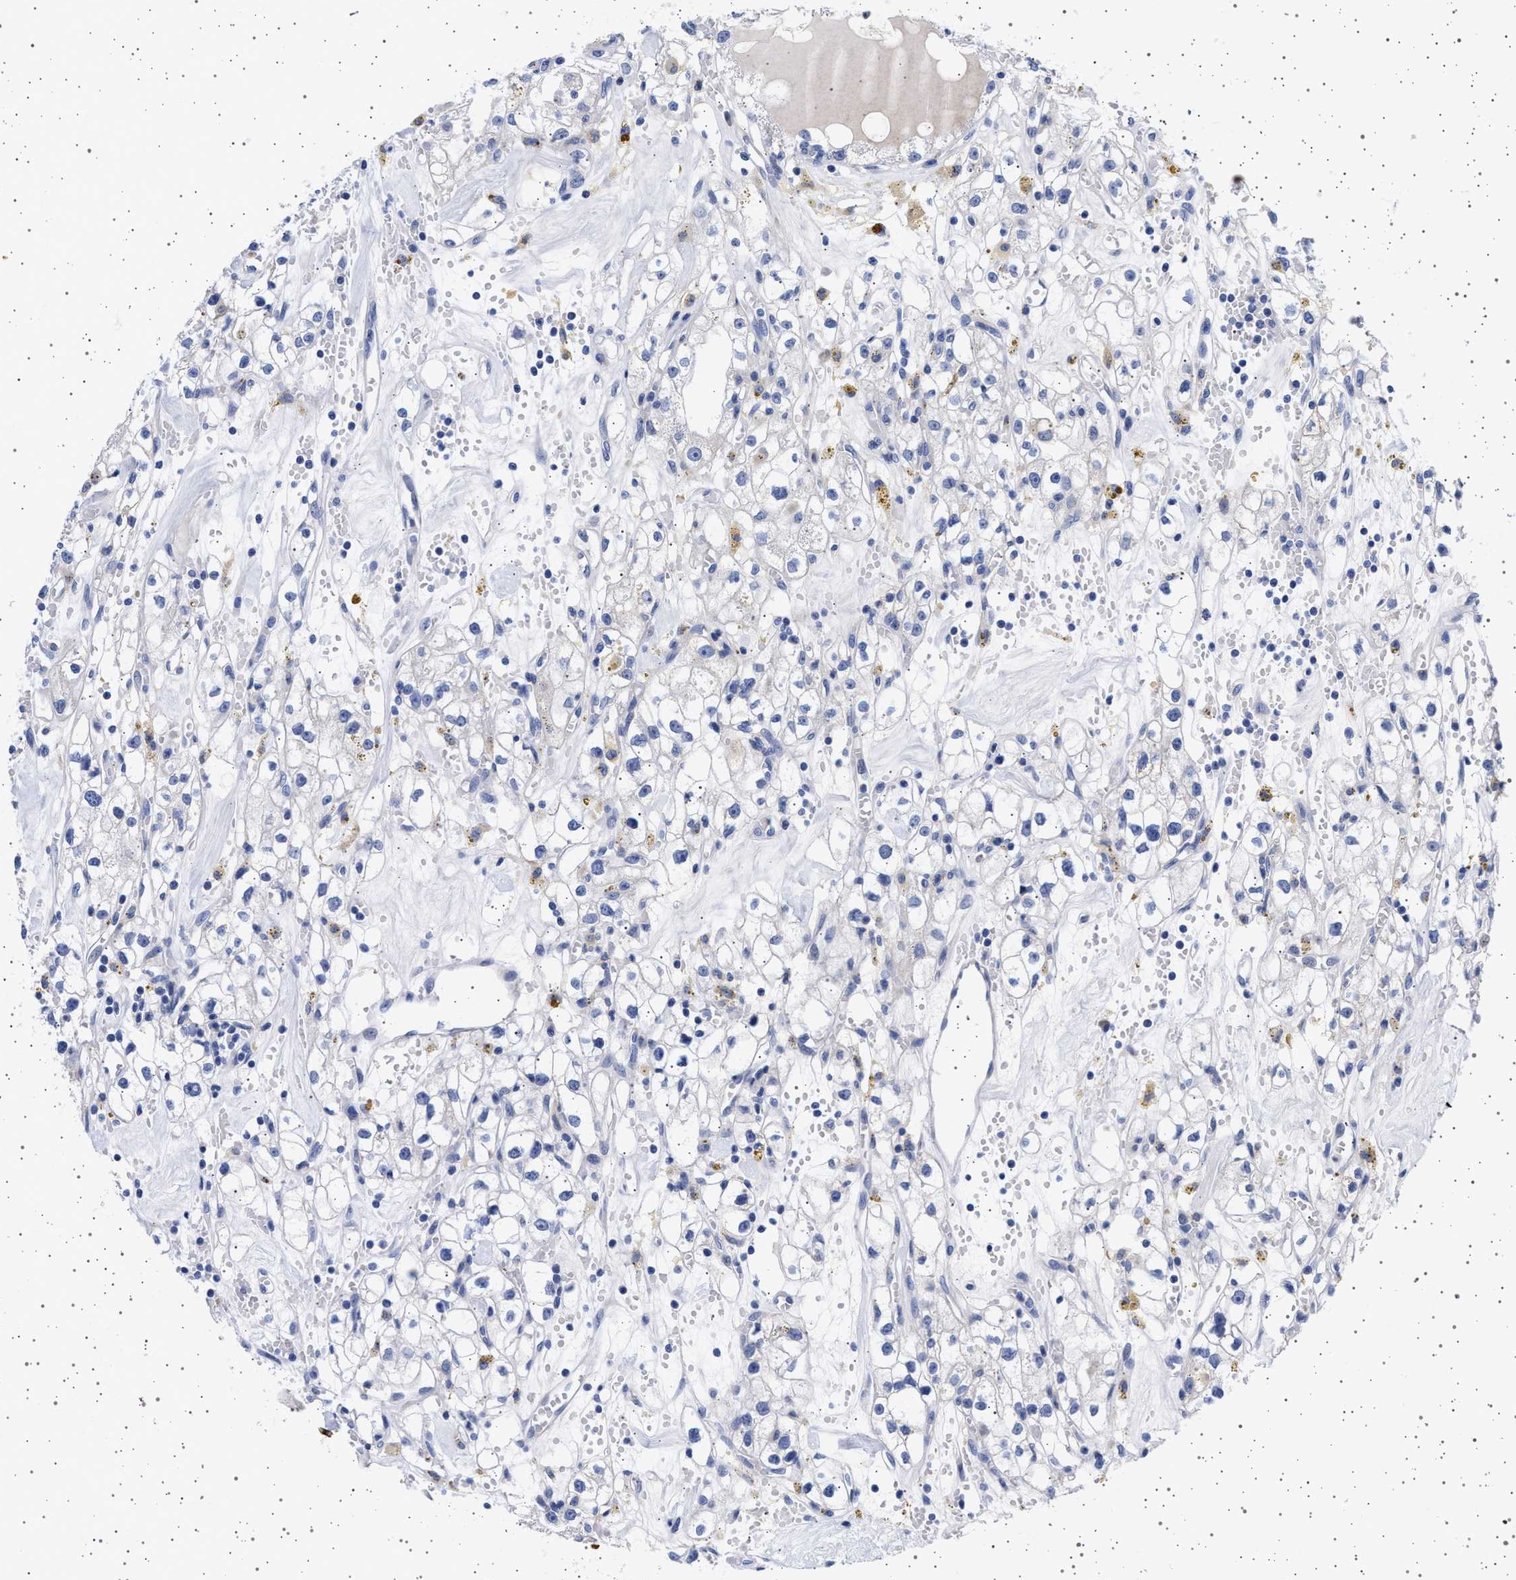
{"staining": {"intensity": "negative", "quantity": "none", "location": "none"}, "tissue": "renal cancer", "cell_type": "Tumor cells", "image_type": "cancer", "snomed": [{"axis": "morphology", "description": "Adenocarcinoma, NOS"}, {"axis": "topography", "description": "Kidney"}], "caption": "Immunohistochemistry (IHC) image of adenocarcinoma (renal) stained for a protein (brown), which shows no positivity in tumor cells. (Brightfield microscopy of DAB (3,3'-diaminobenzidine) IHC at high magnification).", "gene": "TRMT10B", "patient": {"sex": "male", "age": 56}}